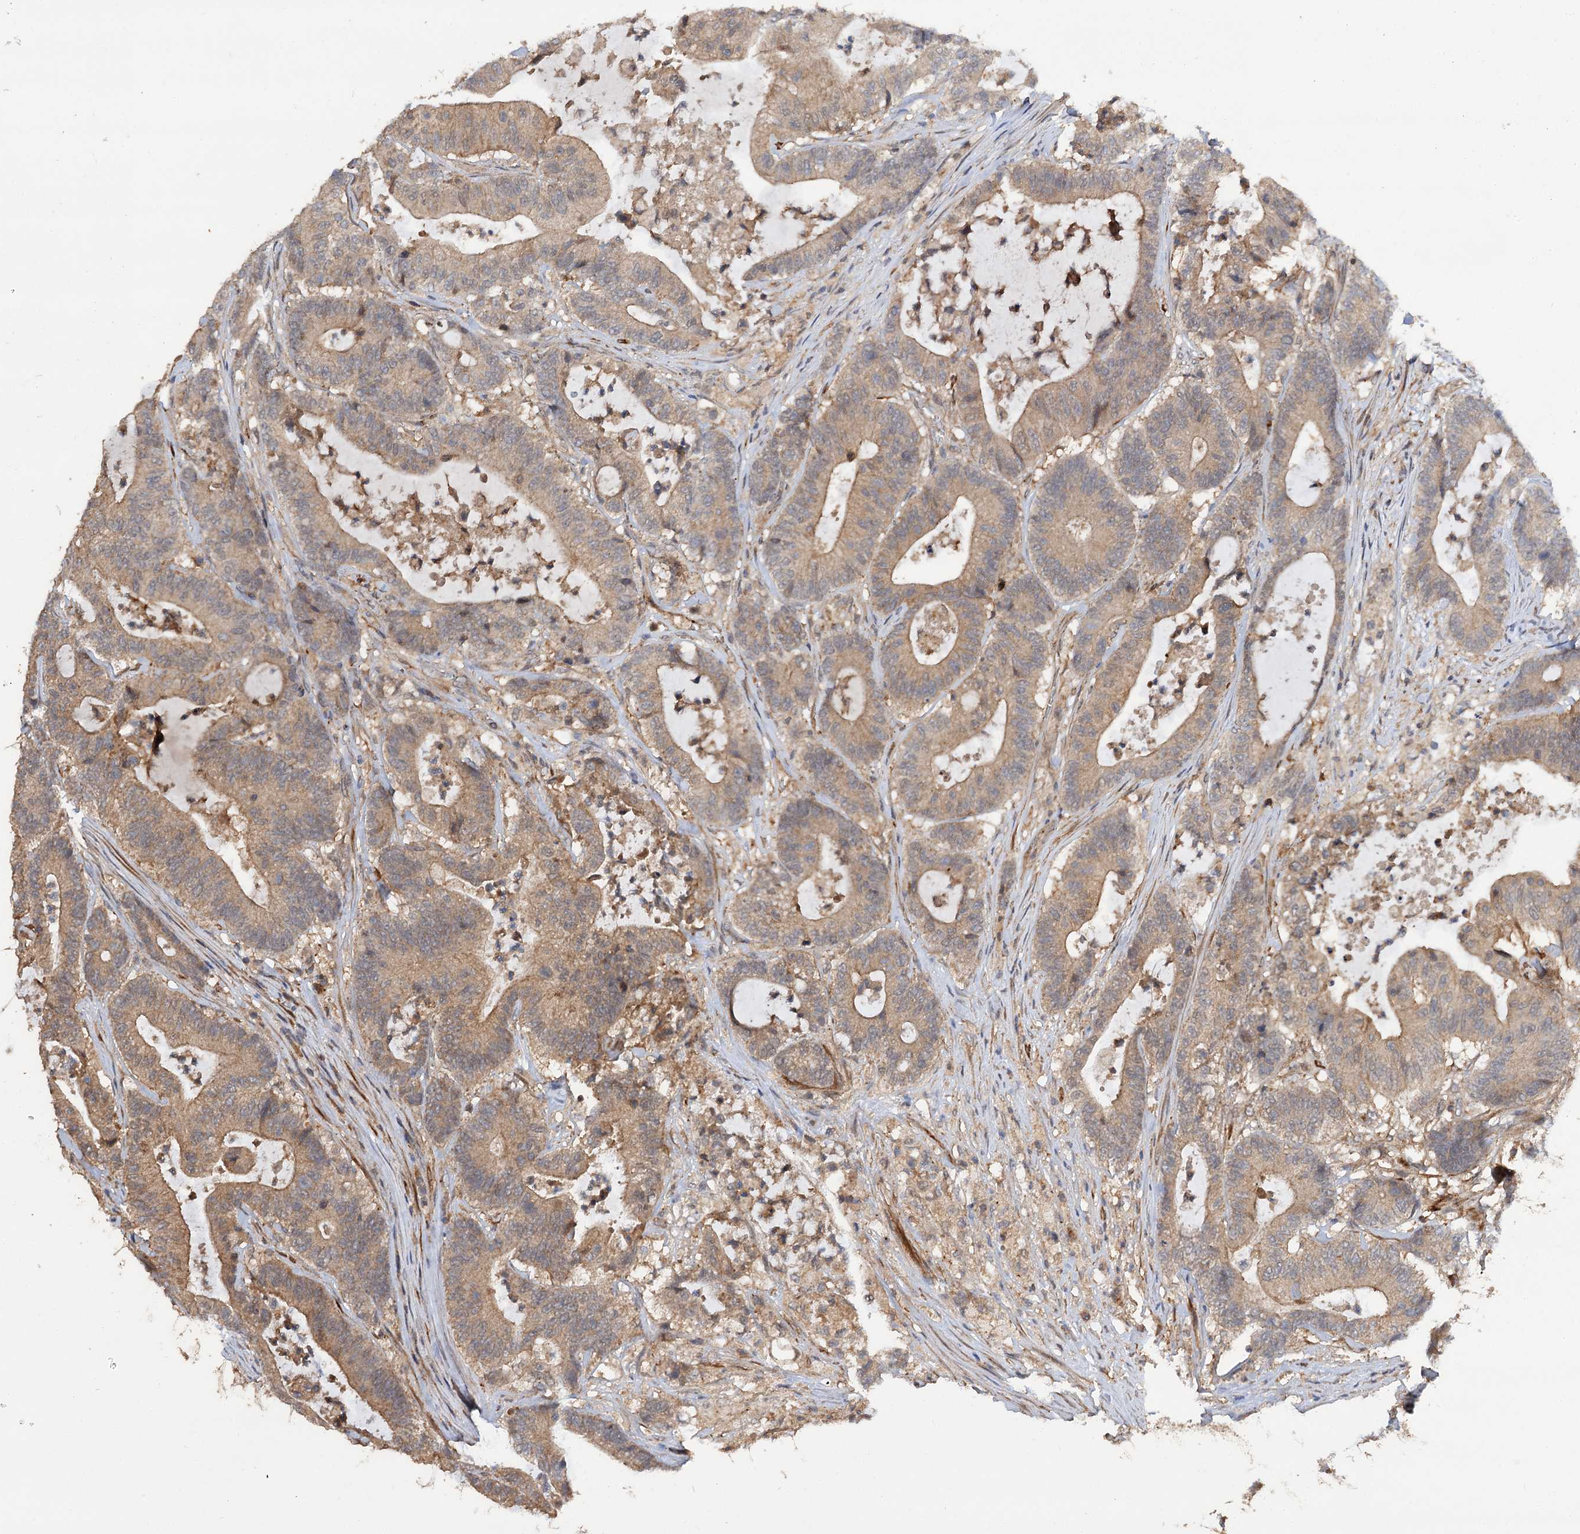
{"staining": {"intensity": "moderate", "quantity": ">75%", "location": "cytoplasmic/membranous"}, "tissue": "colorectal cancer", "cell_type": "Tumor cells", "image_type": "cancer", "snomed": [{"axis": "morphology", "description": "Adenocarcinoma, NOS"}, {"axis": "topography", "description": "Colon"}], "caption": "A high-resolution histopathology image shows immunohistochemistry (IHC) staining of adenocarcinoma (colorectal), which reveals moderate cytoplasmic/membranous positivity in about >75% of tumor cells.", "gene": "FBXW8", "patient": {"sex": "female", "age": 84}}